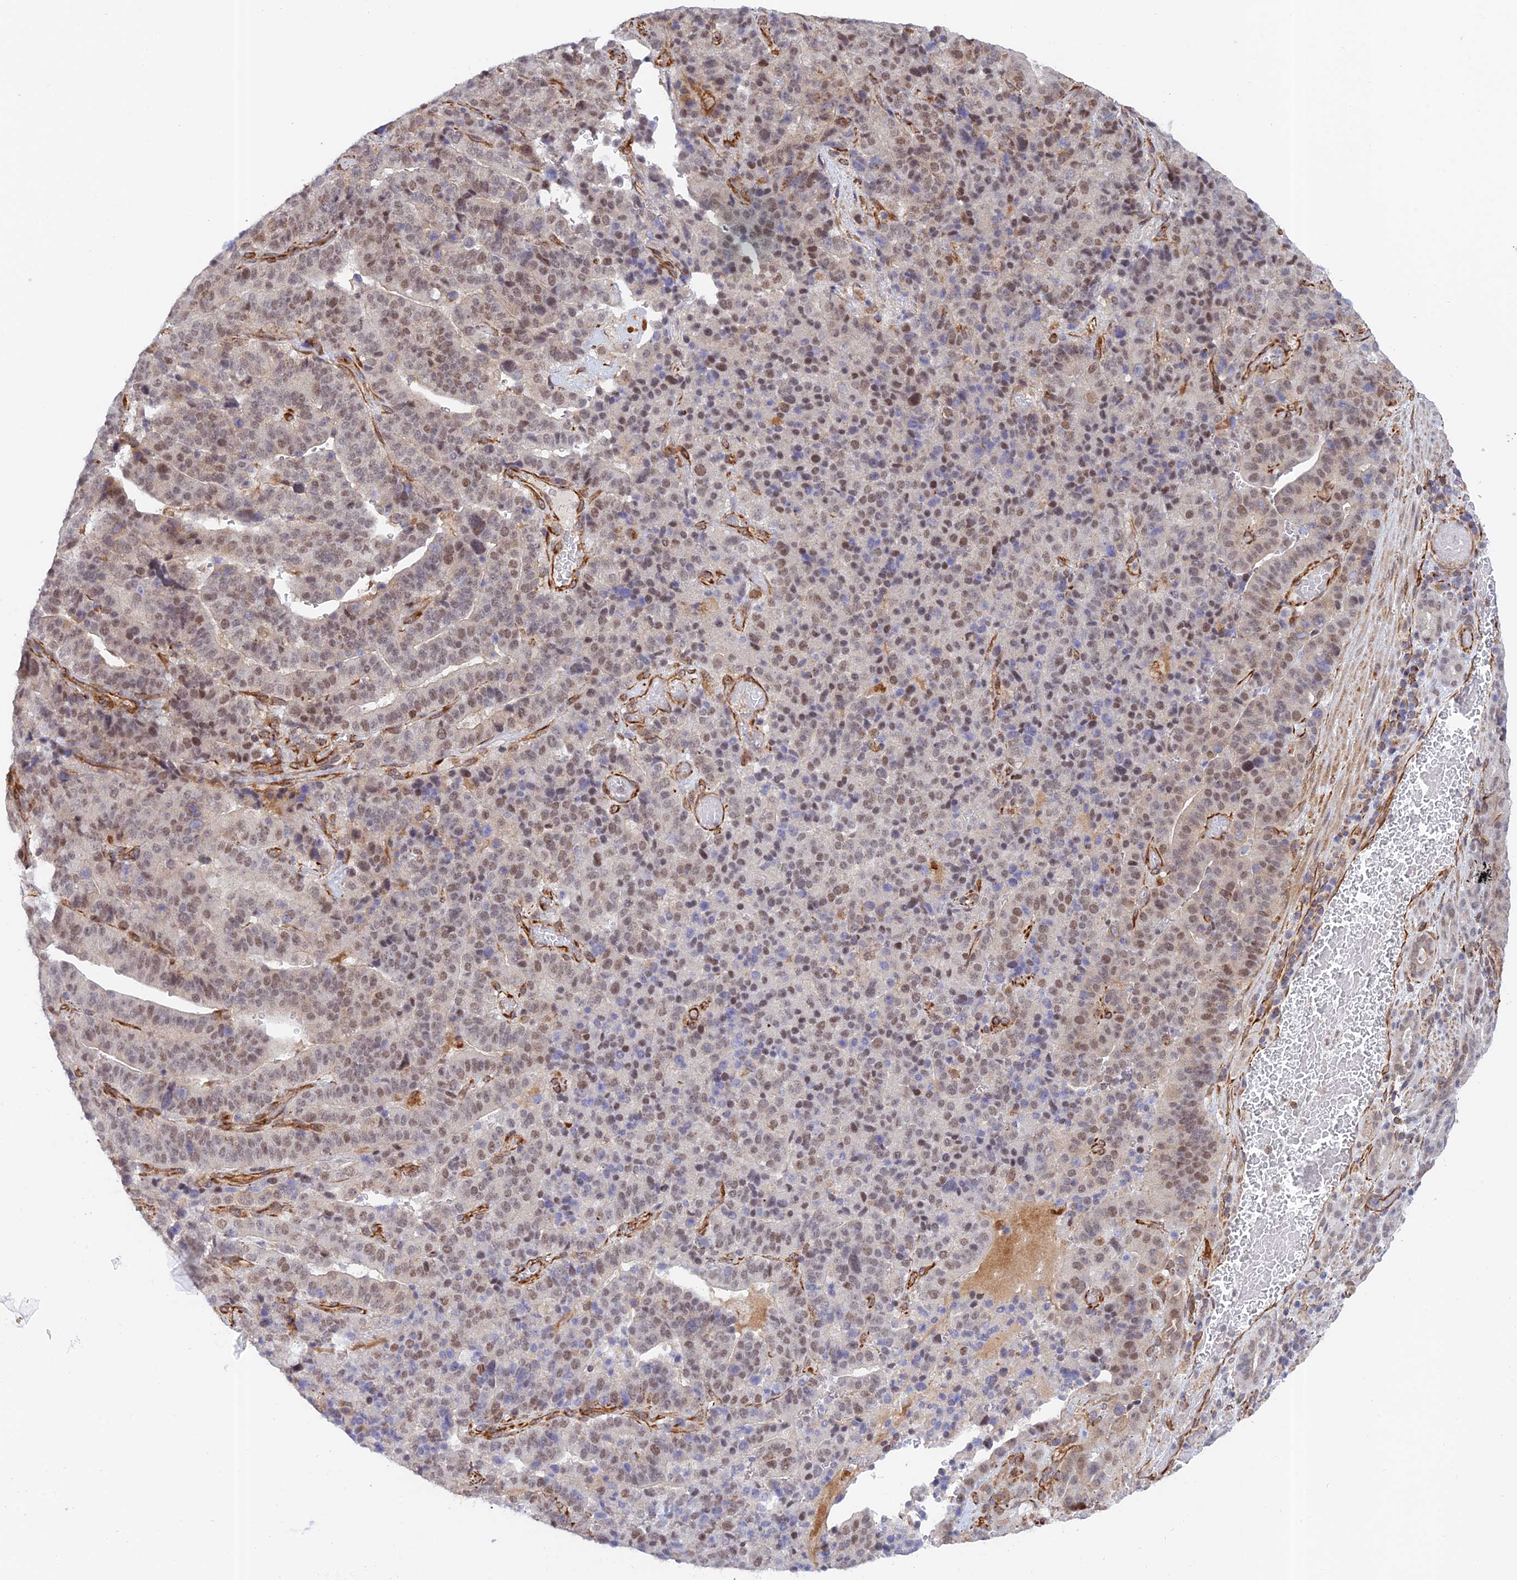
{"staining": {"intensity": "moderate", "quantity": ">75%", "location": "nuclear"}, "tissue": "stomach cancer", "cell_type": "Tumor cells", "image_type": "cancer", "snomed": [{"axis": "morphology", "description": "Adenocarcinoma, NOS"}, {"axis": "topography", "description": "Stomach"}], "caption": "Immunohistochemical staining of adenocarcinoma (stomach) shows medium levels of moderate nuclear protein staining in approximately >75% of tumor cells.", "gene": "PAGR1", "patient": {"sex": "male", "age": 48}}